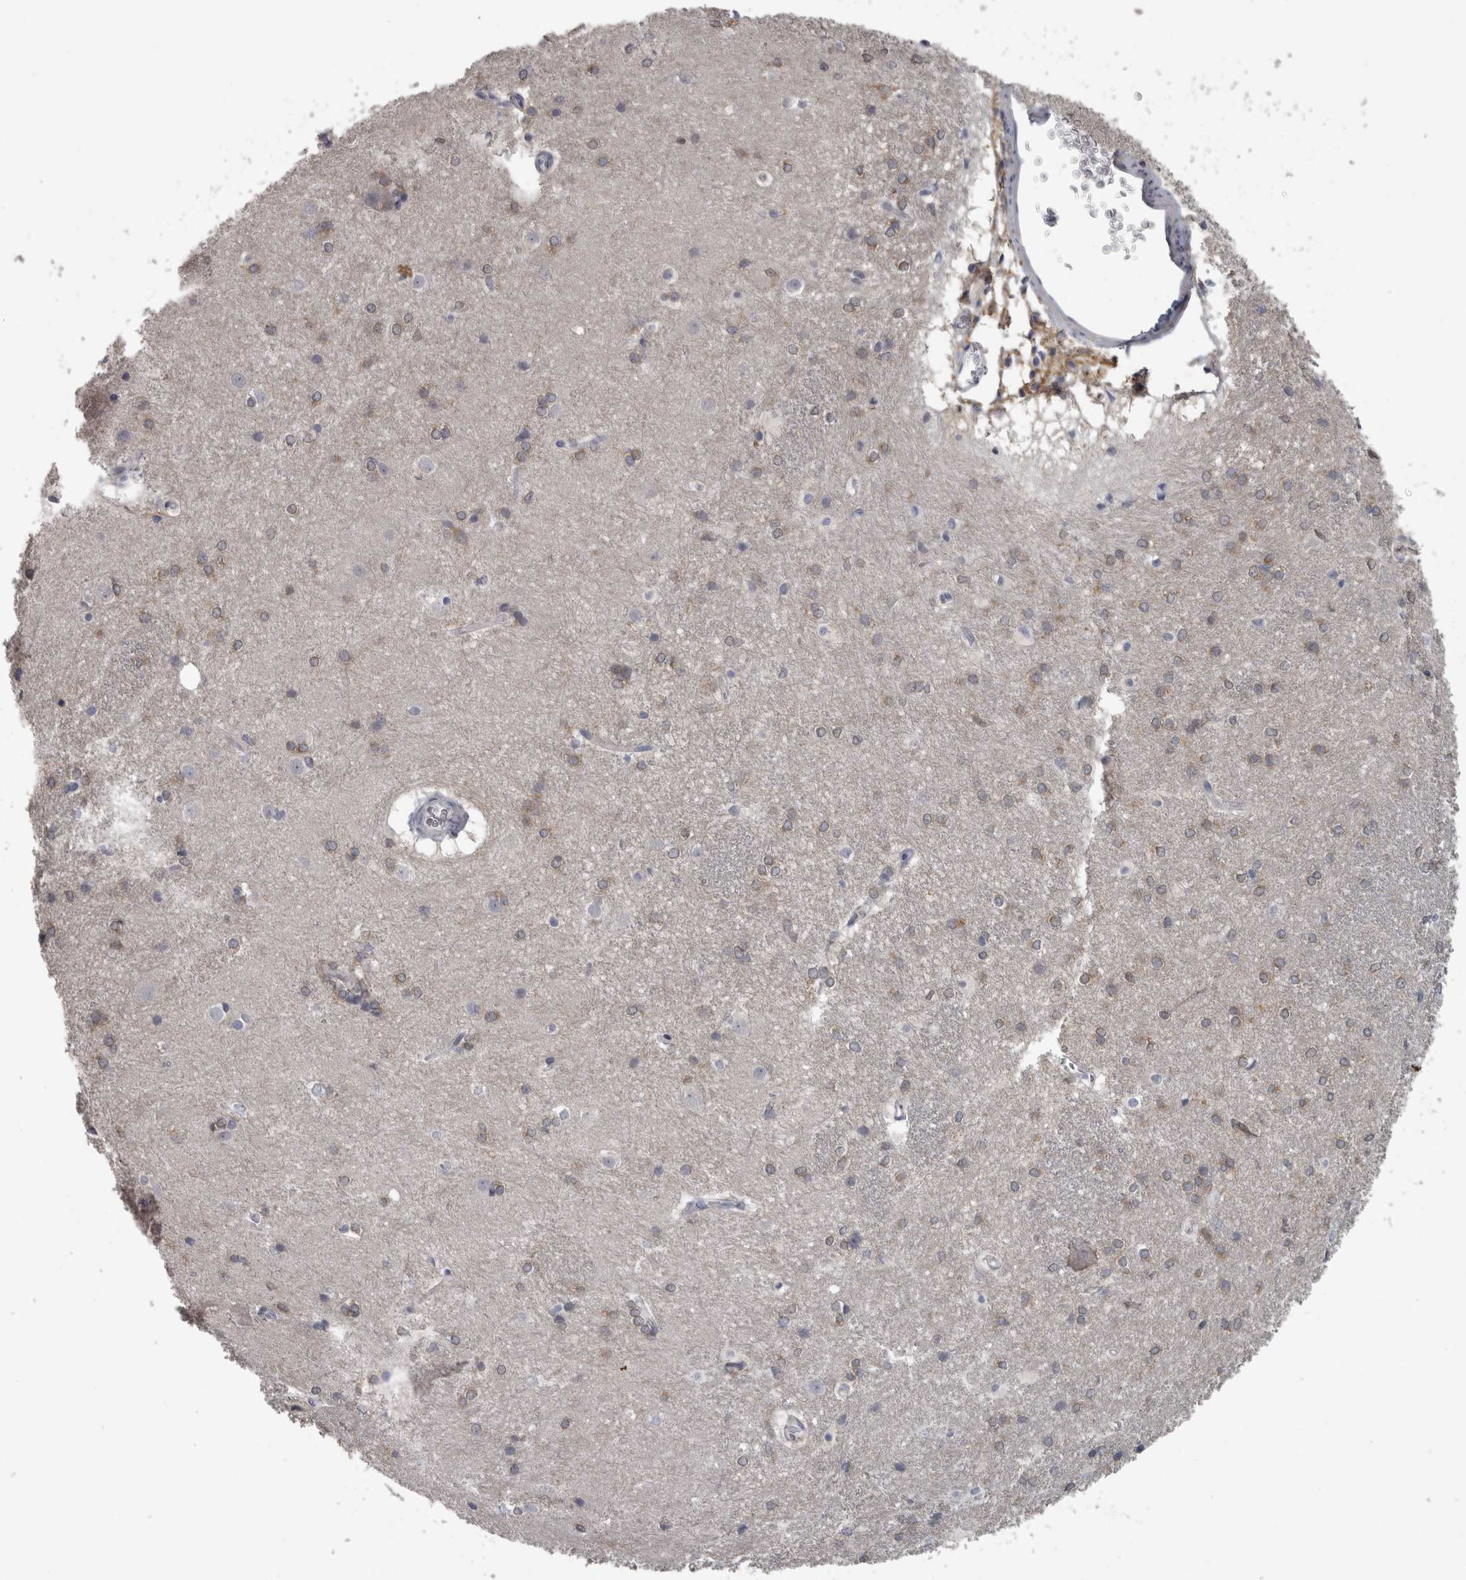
{"staining": {"intensity": "weak", "quantity": "<25%", "location": "cytoplasmic/membranous"}, "tissue": "caudate", "cell_type": "Glial cells", "image_type": "normal", "snomed": [{"axis": "morphology", "description": "Normal tissue, NOS"}, {"axis": "topography", "description": "Lateral ventricle wall"}], "caption": "Immunohistochemistry (IHC) micrograph of normal human caudate stained for a protein (brown), which shows no staining in glial cells. The staining was performed using DAB (3,3'-diaminobenzidine) to visualize the protein expression in brown, while the nuclei were stained in blue with hematoxylin (Magnification: 20x).", "gene": "EFEMP2", "patient": {"sex": "female", "age": 19}}